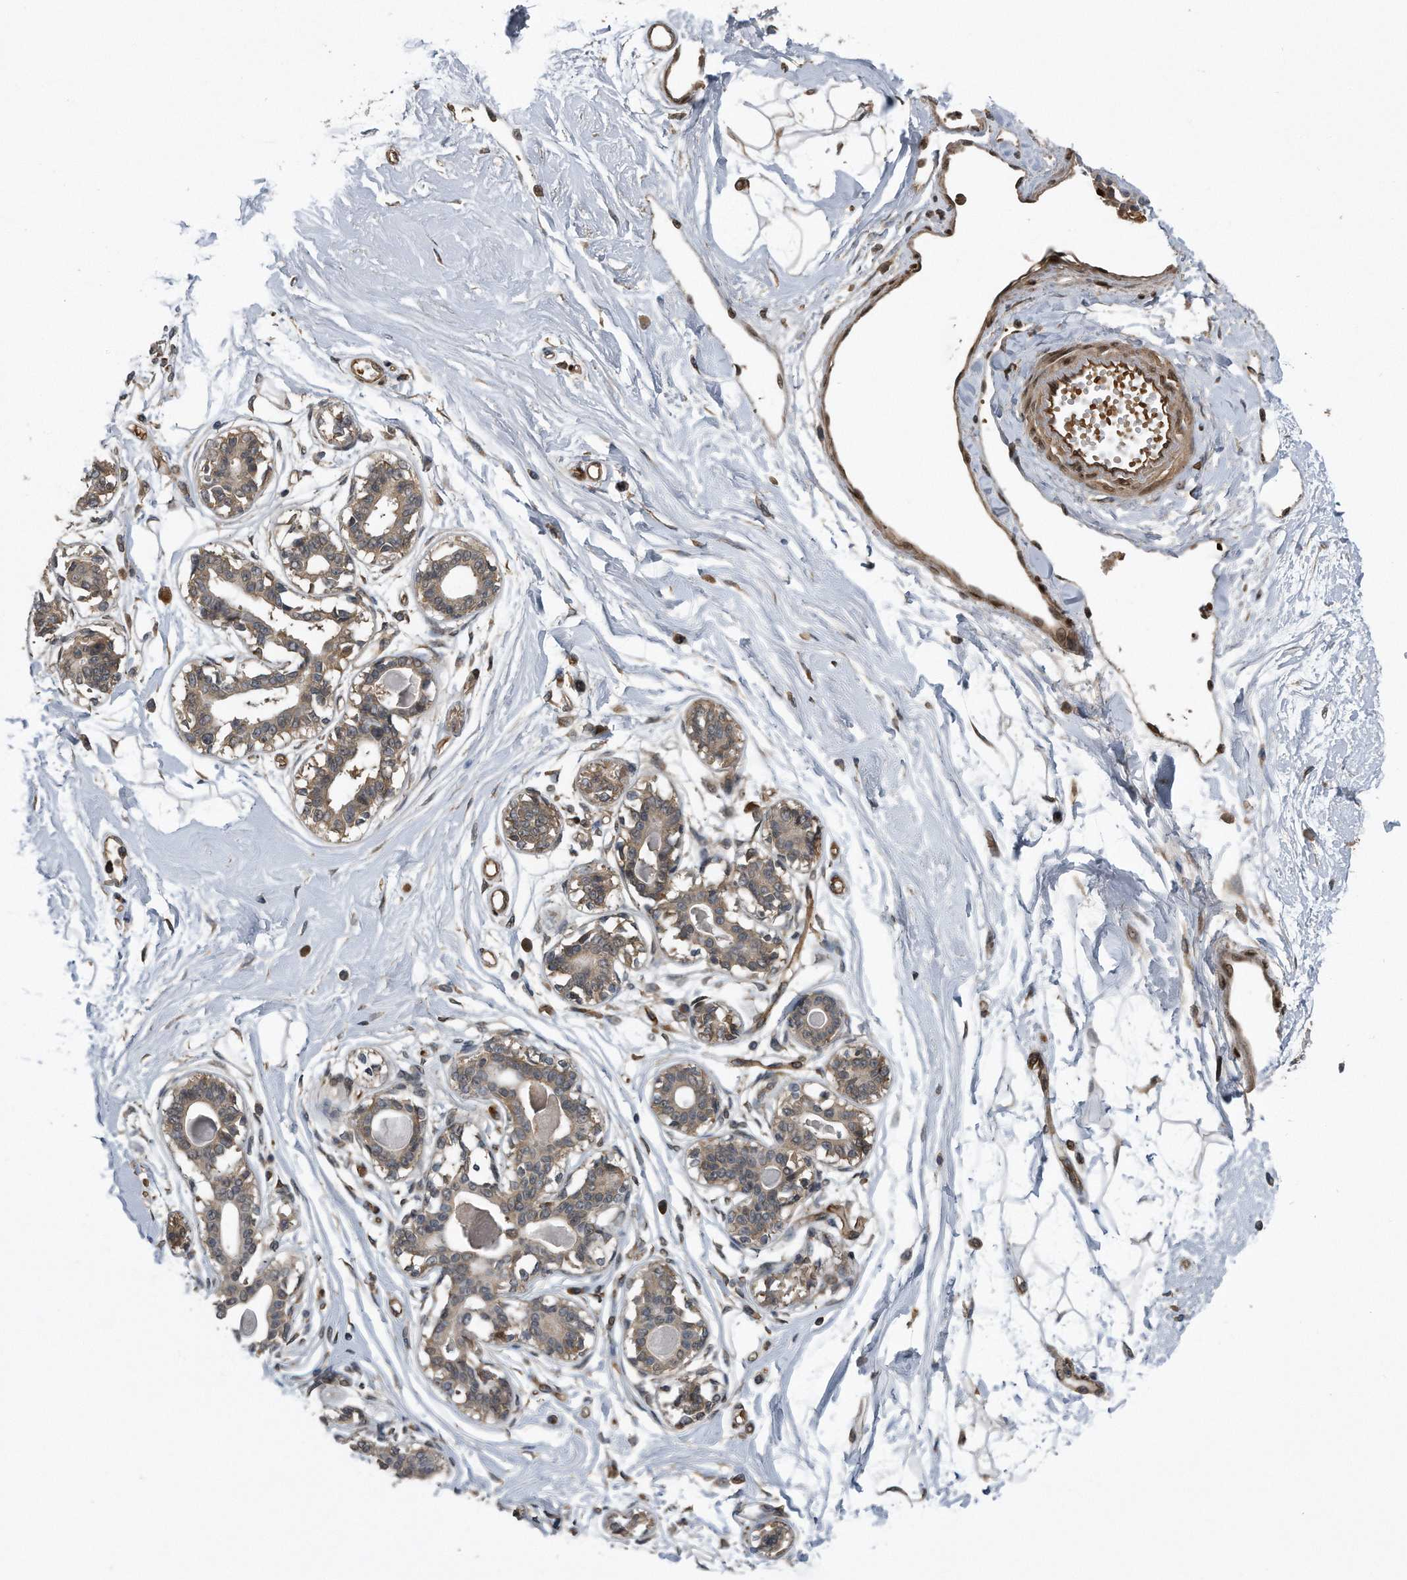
{"staining": {"intensity": "negative", "quantity": "none", "location": "none"}, "tissue": "breast", "cell_type": "Adipocytes", "image_type": "normal", "snomed": [{"axis": "morphology", "description": "Normal tissue, NOS"}, {"axis": "topography", "description": "Breast"}], "caption": "Protein analysis of unremarkable breast exhibits no significant expression in adipocytes. (DAB immunohistochemistry (IHC) with hematoxylin counter stain).", "gene": "ZNF79", "patient": {"sex": "female", "age": 45}}